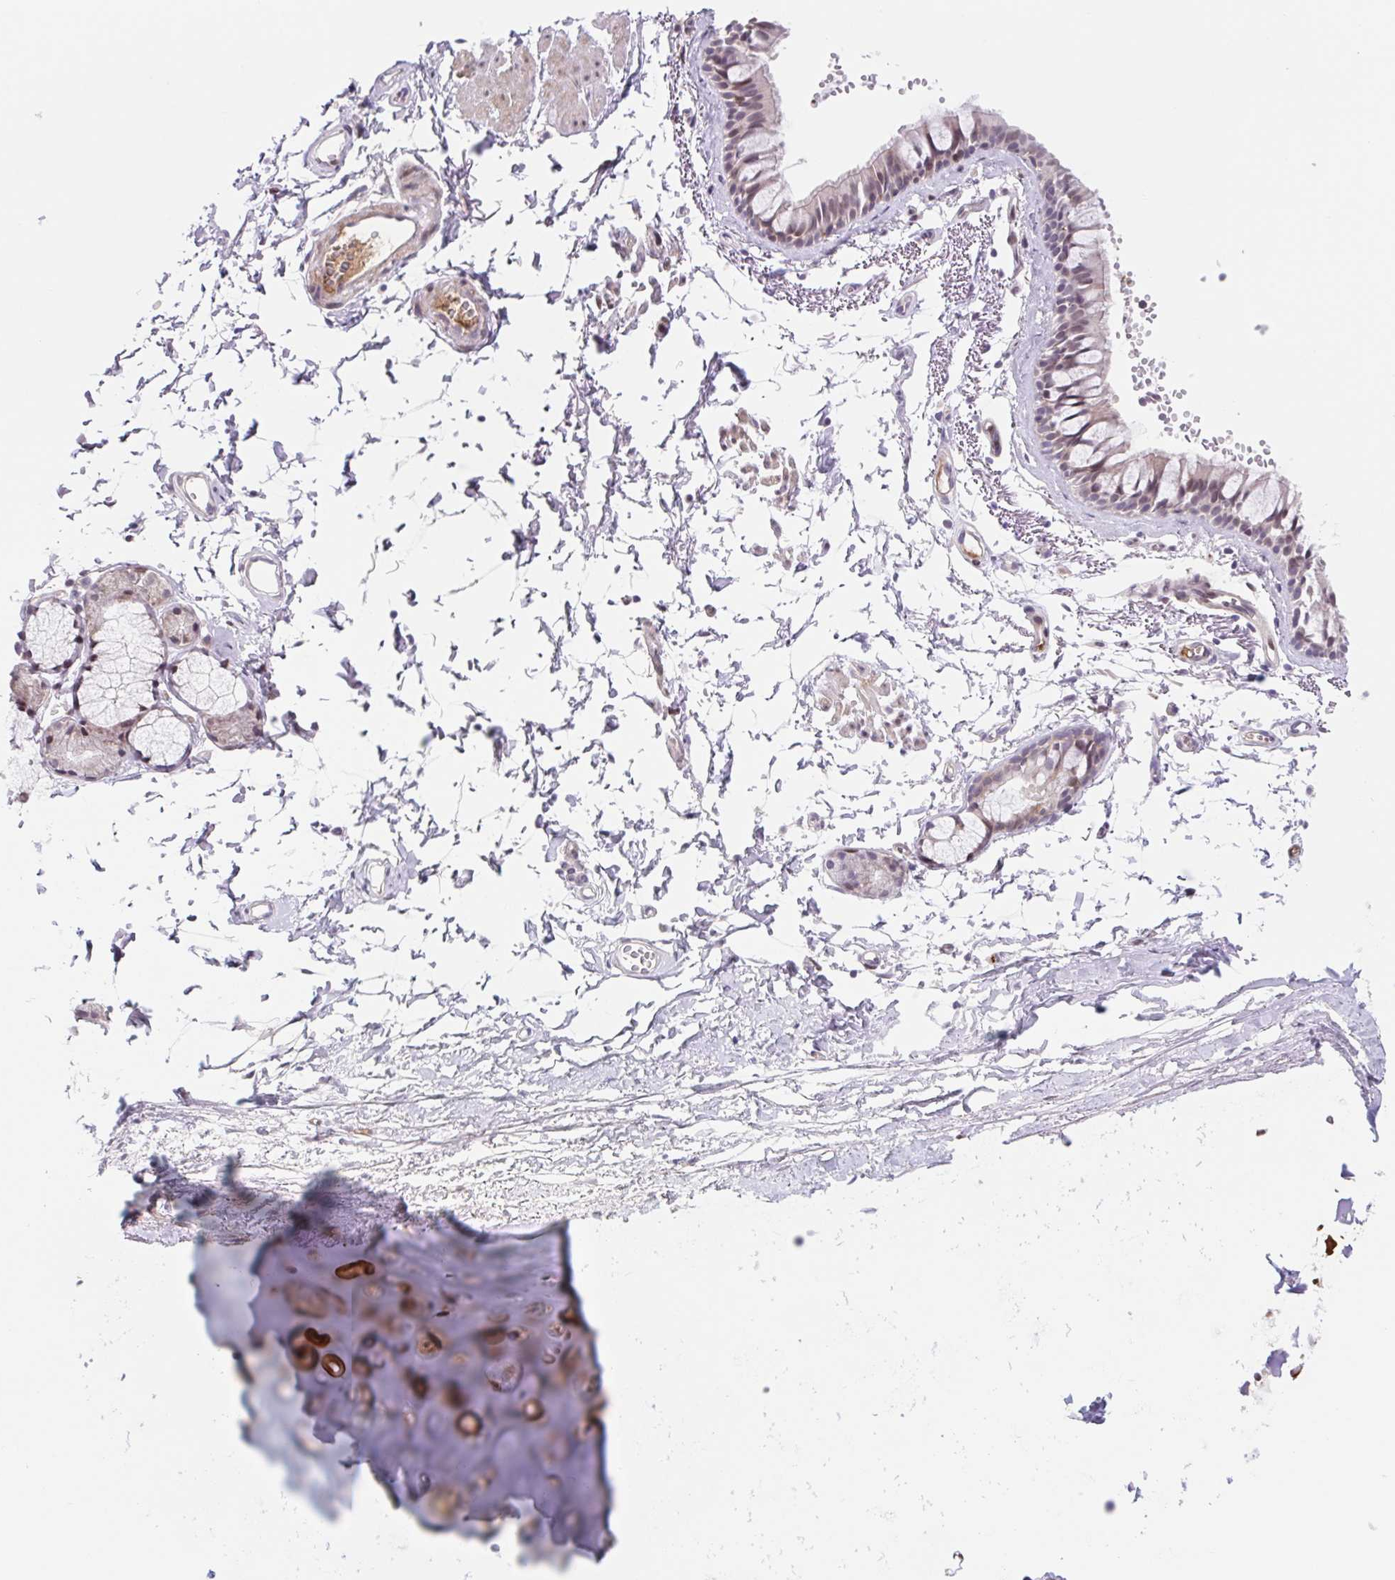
{"staining": {"intensity": "weak", "quantity": "25%-75%", "location": "nuclear"}, "tissue": "bronchus", "cell_type": "Respiratory epithelial cells", "image_type": "normal", "snomed": [{"axis": "morphology", "description": "Normal tissue, NOS"}, {"axis": "topography", "description": "Cartilage tissue"}, {"axis": "topography", "description": "Bronchus"}, {"axis": "topography", "description": "Peripheral nerve tissue"}], "caption": "A brown stain labels weak nuclear staining of a protein in respiratory epithelial cells of normal bronchus. The protein of interest is stained brown, and the nuclei are stained in blue (DAB IHC with brightfield microscopy, high magnification).", "gene": "TPRG1", "patient": {"sex": "female", "age": 59}}